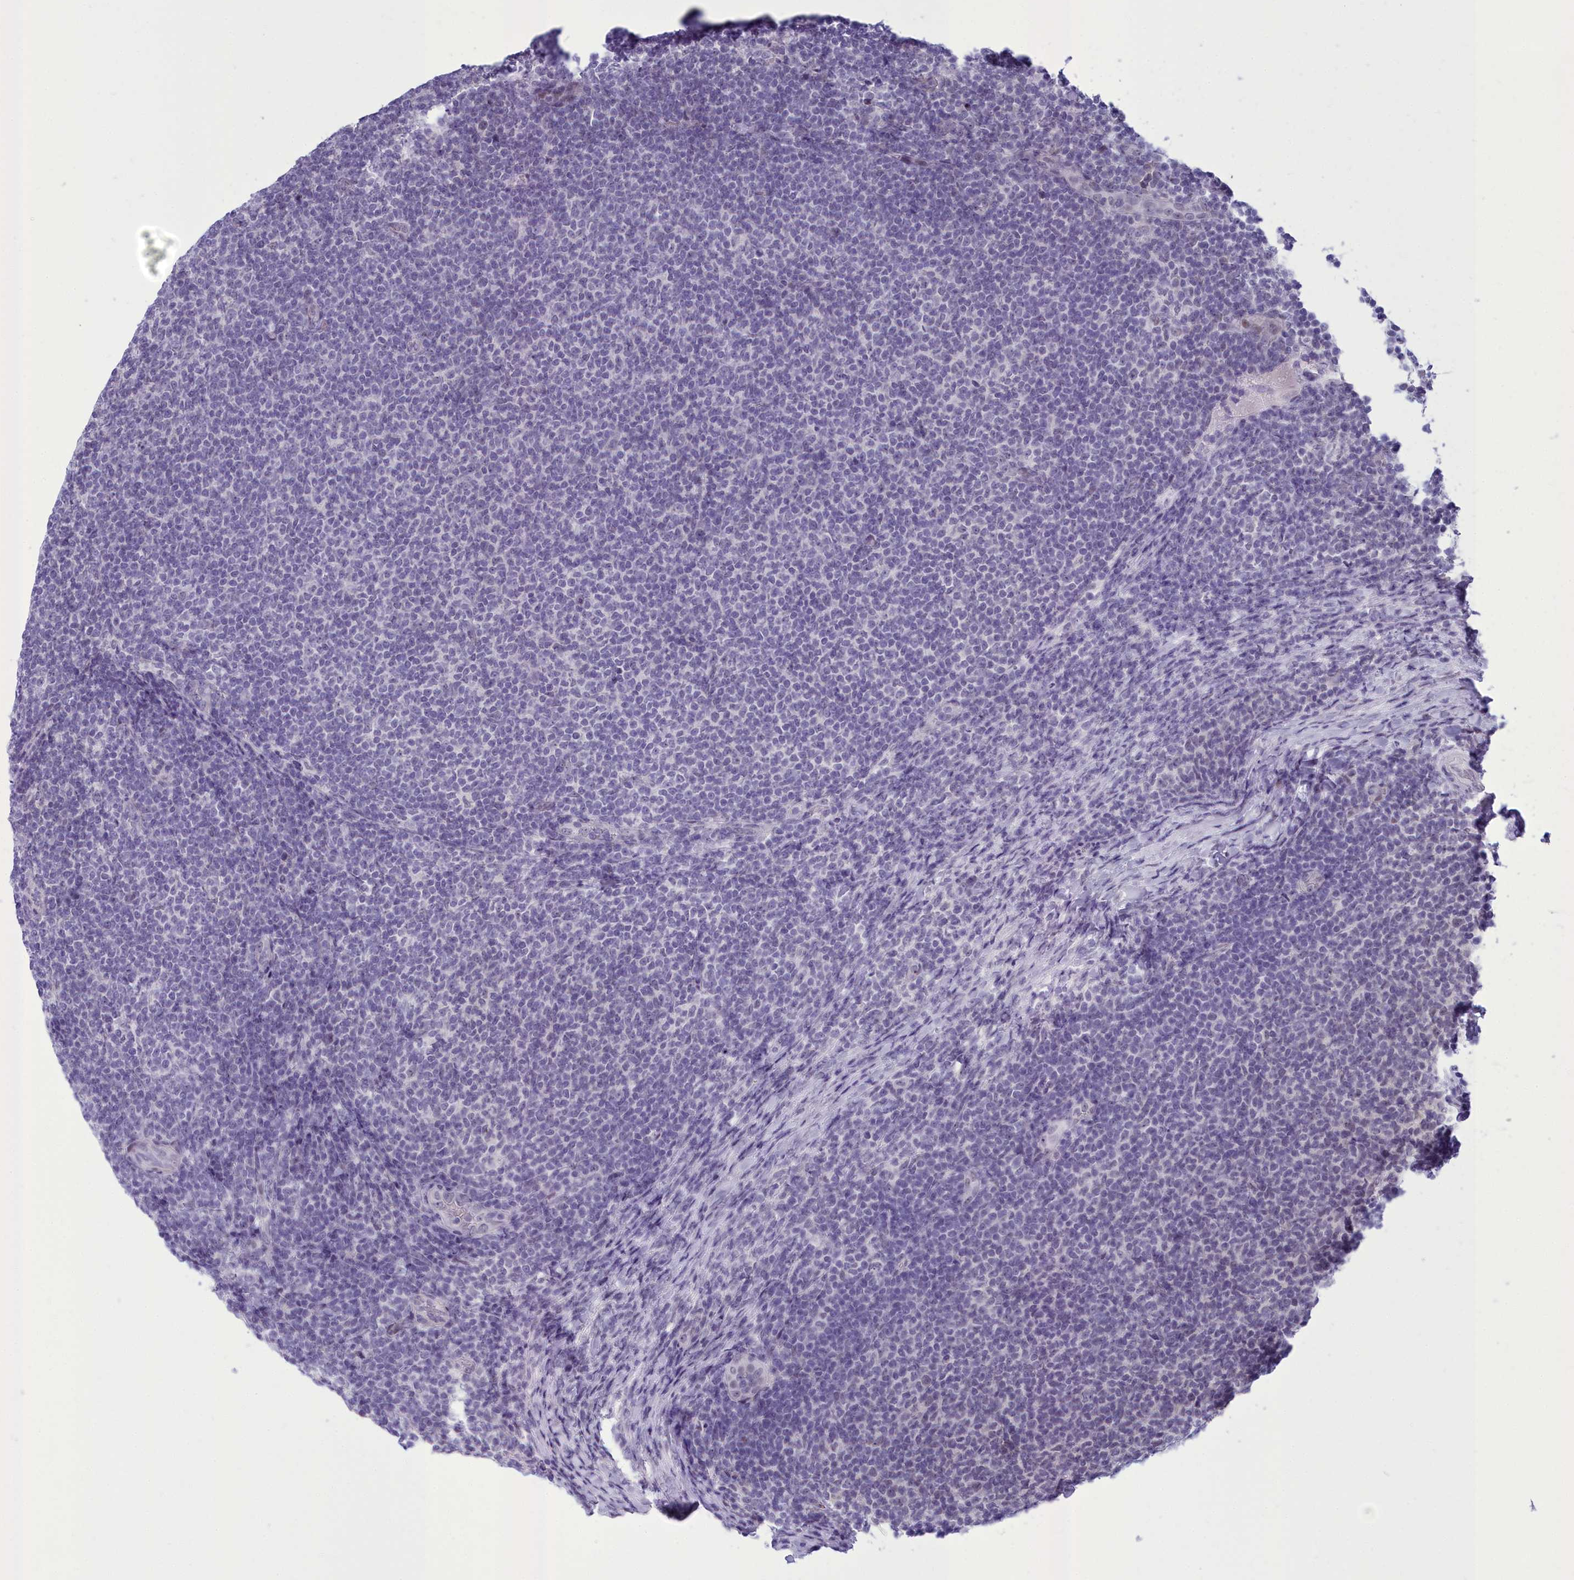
{"staining": {"intensity": "negative", "quantity": "none", "location": "none"}, "tissue": "lymphoma", "cell_type": "Tumor cells", "image_type": "cancer", "snomed": [{"axis": "morphology", "description": "Malignant lymphoma, non-Hodgkin's type, Low grade"}, {"axis": "topography", "description": "Lymph node"}], "caption": "High power microscopy histopathology image of an immunohistochemistry histopathology image of malignant lymphoma, non-Hodgkin's type (low-grade), revealing no significant positivity in tumor cells.", "gene": "CEACAM19", "patient": {"sex": "male", "age": 66}}